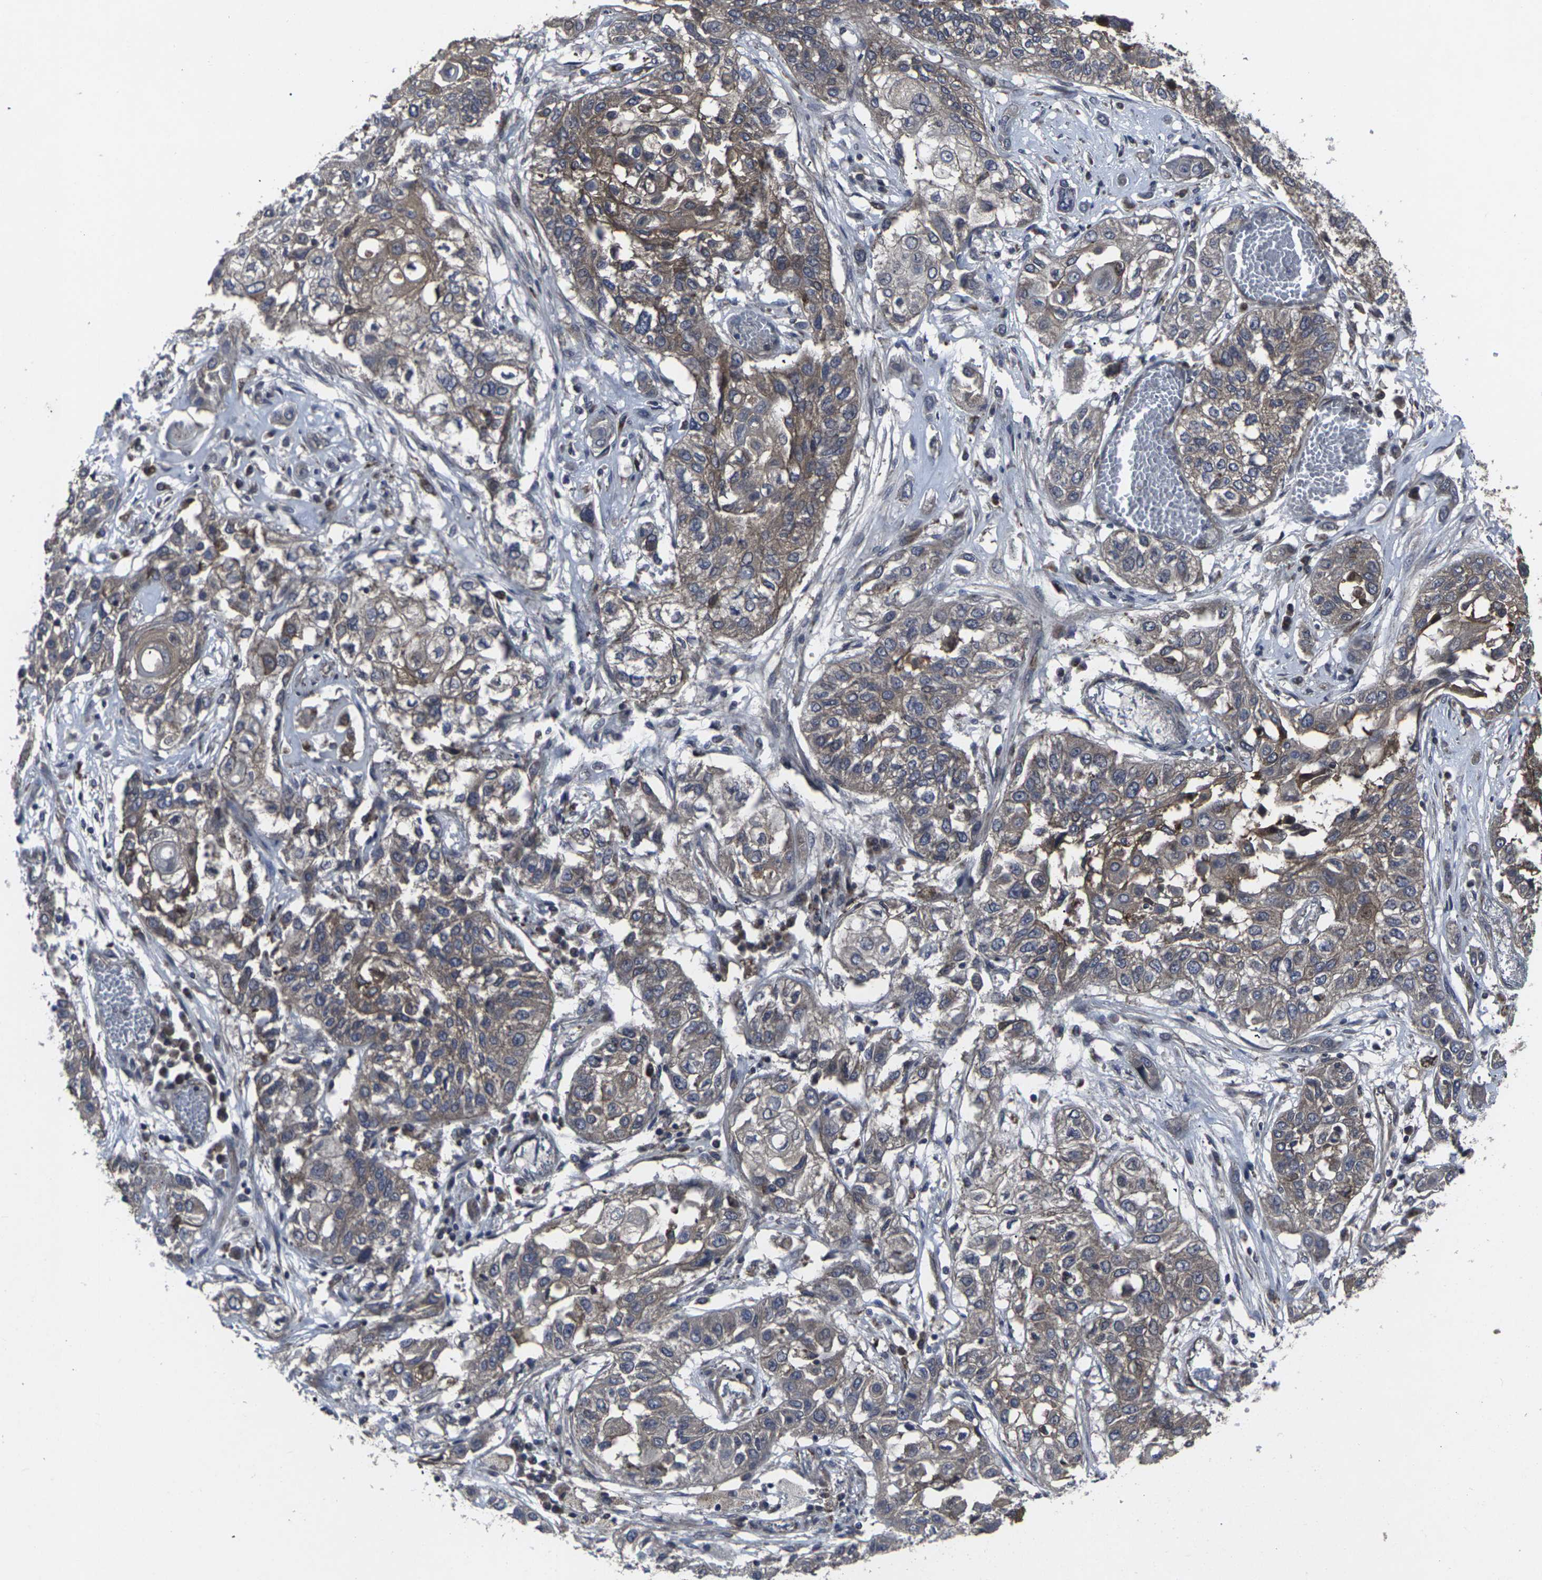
{"staining": {"intensity": "moderate", "quantity": ">75%", "location": "cytoplasmic/membranous"}, "tissue": "lung cancer", "cell_type": "Tumor cells", "image_type": "cancer", "snomed": [{"axis": "morphology", "description": "Squamous cell carcinoma, NOS"}, {"axis": "topography", "description": "Lung"}], "caption": "A brown stain shows moderate cytoplasmic/membranous staining of a protein in lung squamous cell carcinoma tumor cells. (DAB IHC with brightfield microscopy, high magnification).", "gene": "MAPKAPK2", "patient": {"sex": "male", "age": 71}}